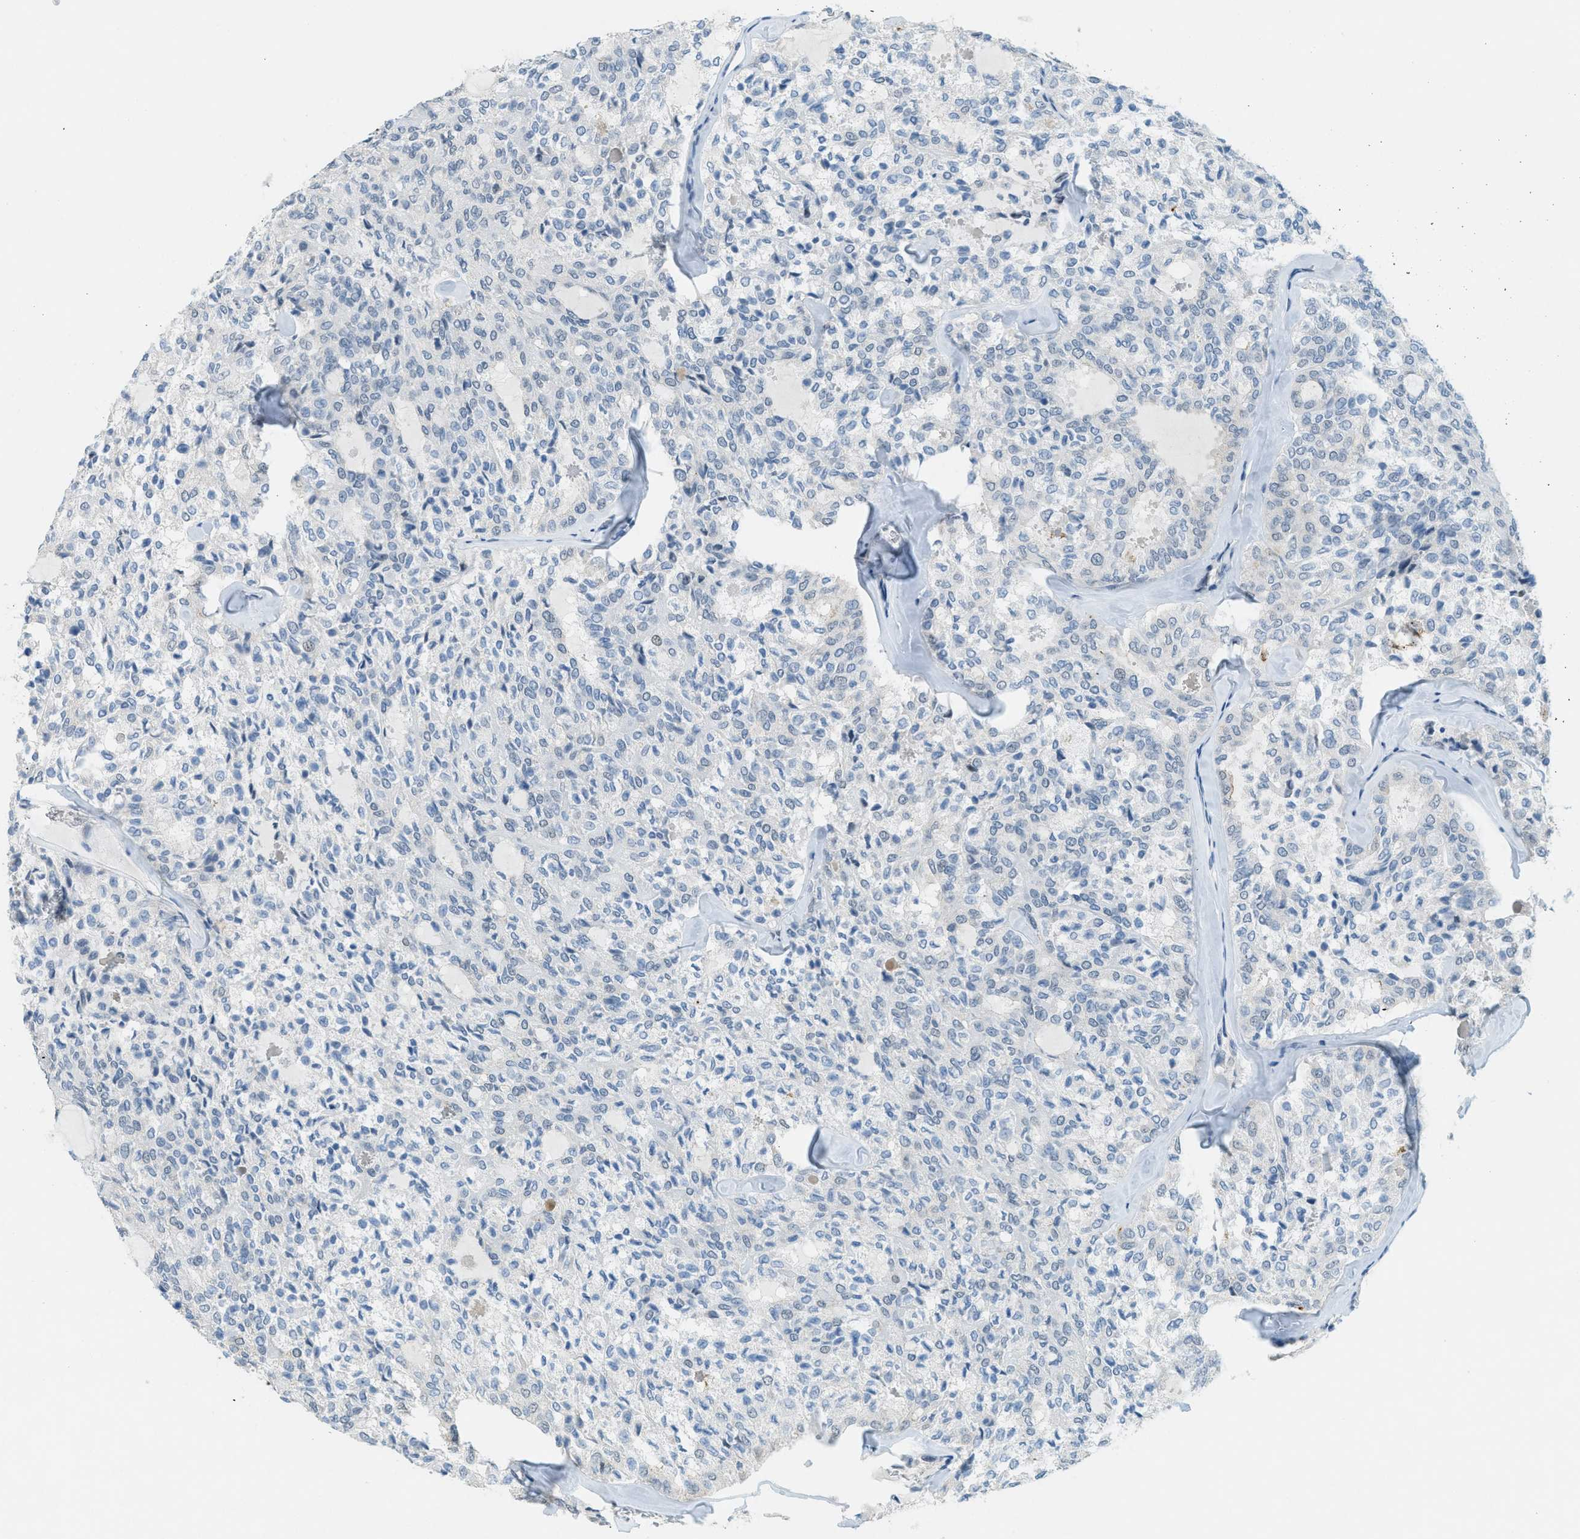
{"staining": {"intensity": "negative", "quantity": "none", "location": "none"}, "tissue": "thyroid cancer", "cell_type": "Tumor cells", "image_type": "cancer", "snomed": [{"axis": "morphology", "description": "Follicular adenoma carcinoma, NOS"}, {"axis": "topography", "description": "Thyroid gland"}], "caption": "Tumor cells are negative for protein expression in human thyroid follicular adenoma carcinoma.", "gene": "FYN", "patient": {"sex": "male", "age": 75}}